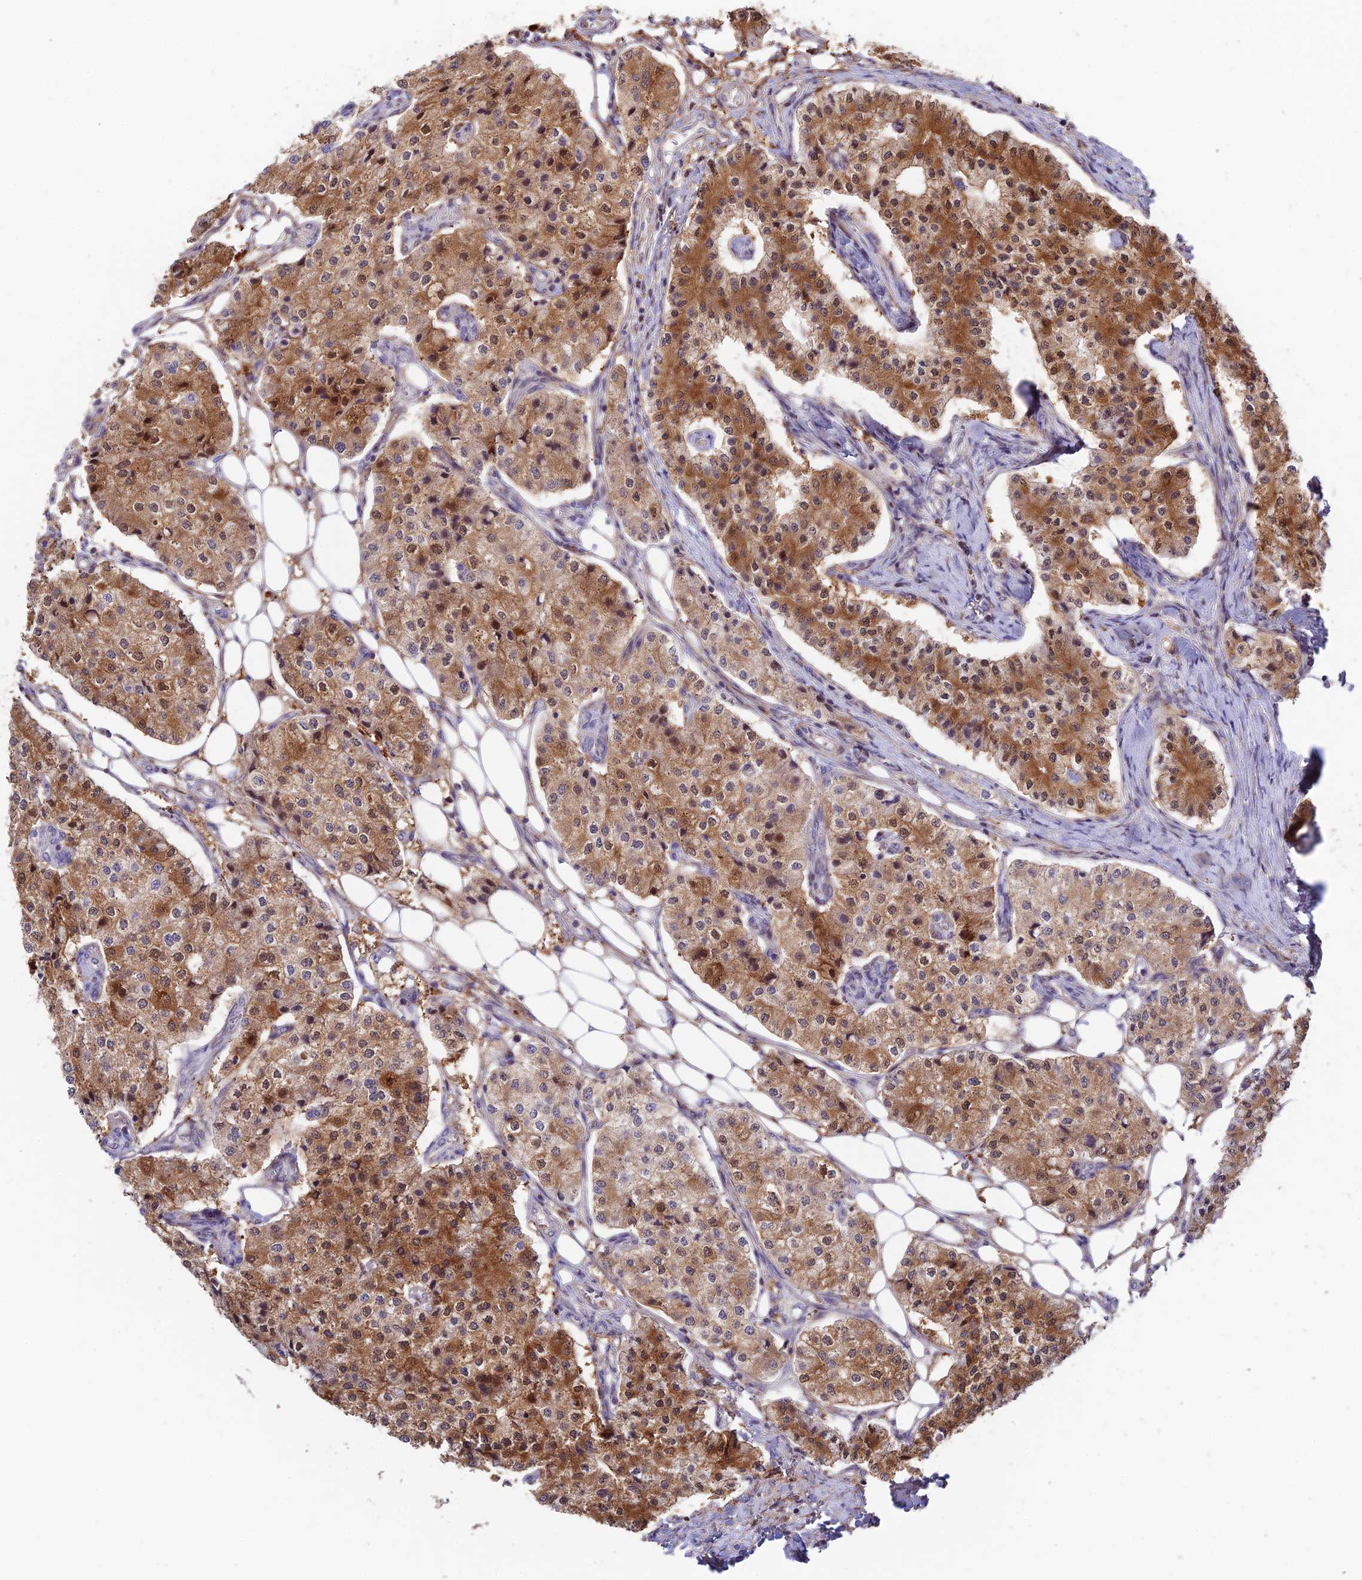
{"staining": {"intensity": "moderate", "quantity": ">75%", "location": "cytoplasmic/membranous"}, "tissue": "carcinoid", "cell_type": "Tumor cells", "image_type": "cancer", "snomed": [{"axis": "morphology", "description": "Carcinoid, malignant, NOS"}, {"axis": "topography", "description": "Colon"}], "caption": "DAB (3,3'-diaminobenzidine) immunohistochemical staining of human carcinoid (malignant) exhibits moderate cytoplasmic/membranous protein expression in approximately >75% of tumor cells.", "gene": "FUOM", "patient": {"sex": "female", "age": 52}}